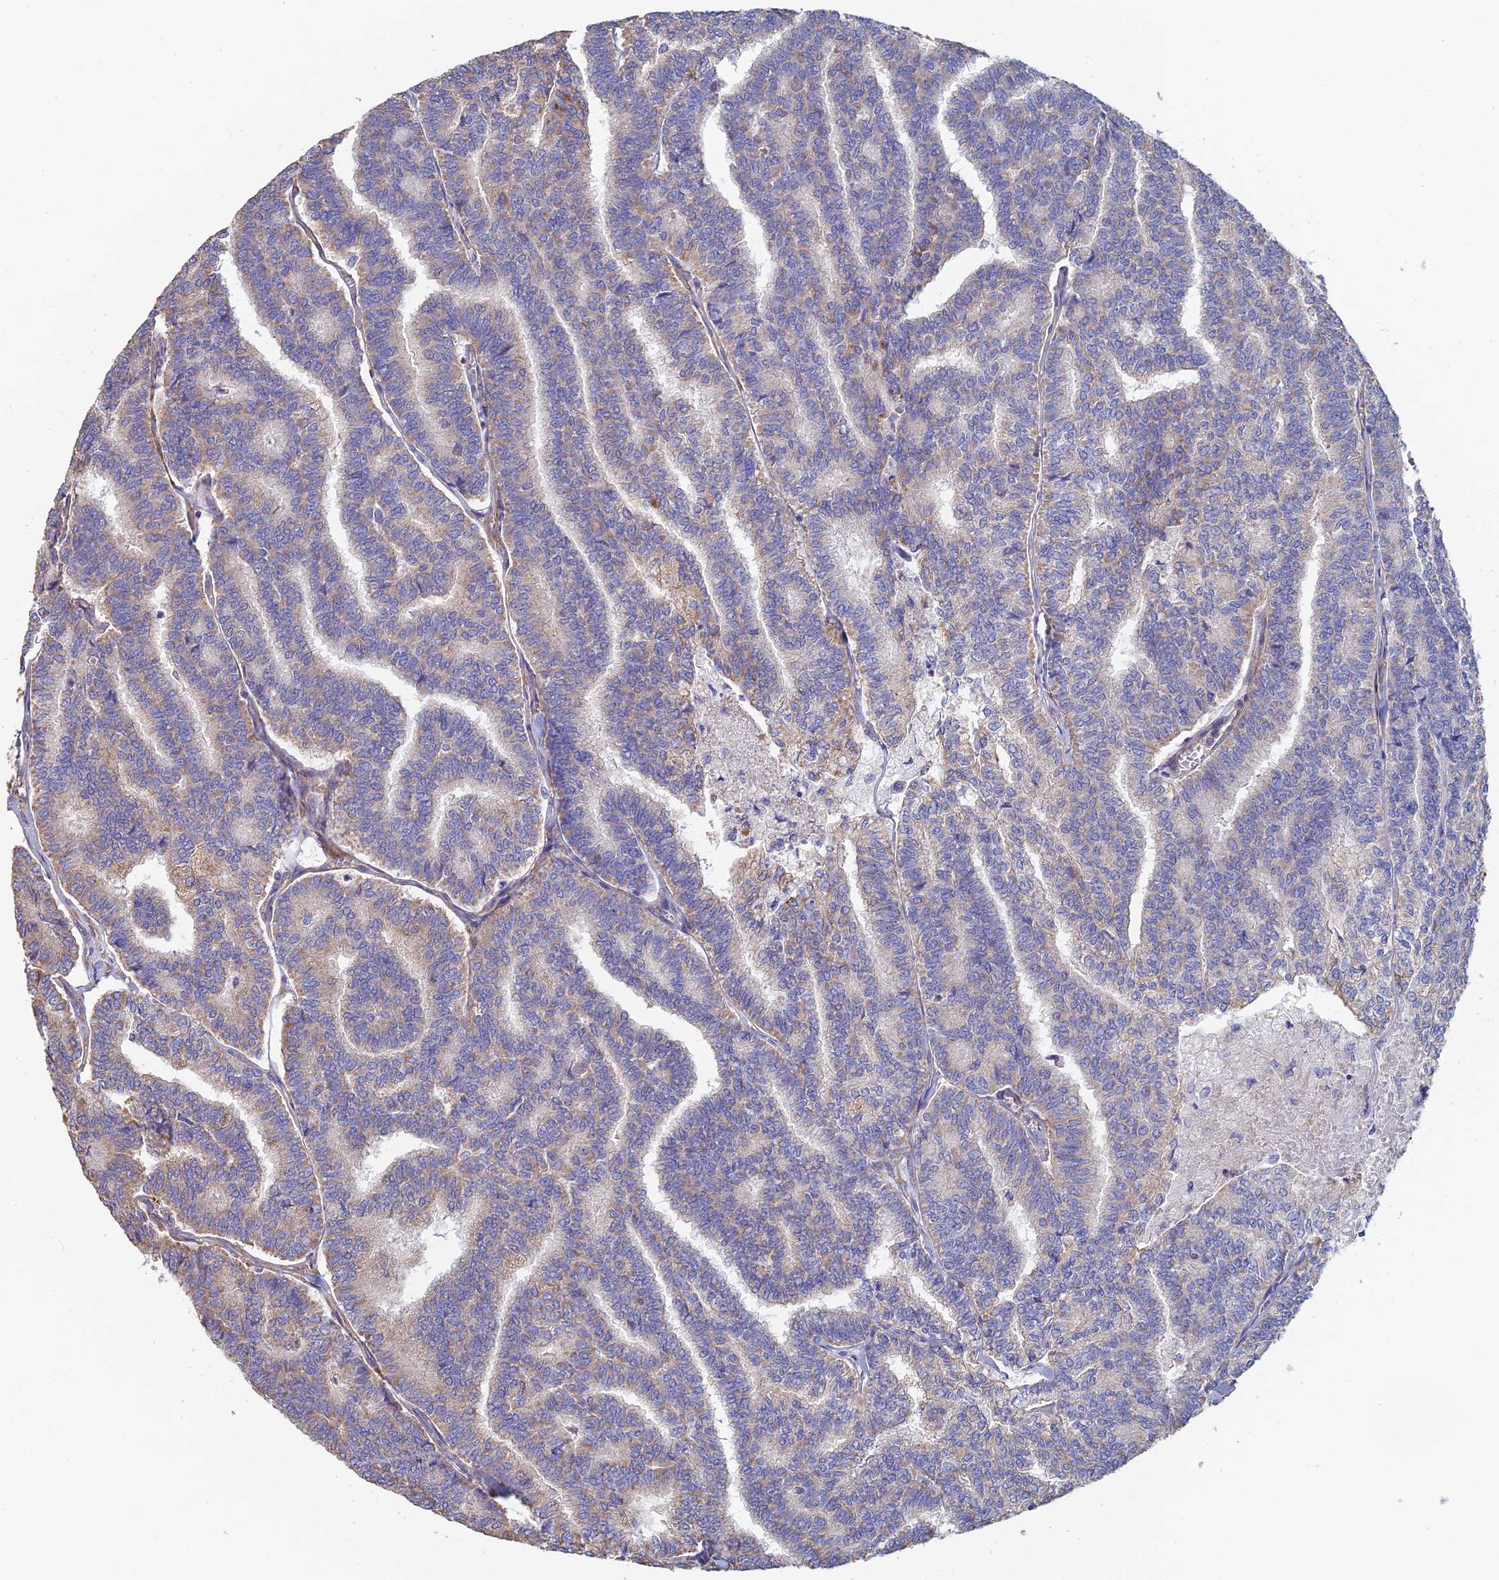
{"staining": {"intensity": "weak", "quantity": "25%-75%", "location": "cytoplasmic/membranous"}, "tissue": "thyroid cancer", "cell_type": "Tumor cells", "image_type": "cancer", "snomed": [{"axis": "morphology", "description": "Papillary adenocarcinoma, NOS"}, {"axis": "topography", "description": "Thyroid gland"}], "caption": "Protein analysis of papillary adenocarcinoma (thyroid) tissue demonstrates weak cytoplasmic/membranous staining in about 25%-75% of tumor cells. (DAB (3,3'-diaminobenzidine) IHC with brightfield microscopy, high magnification).", "gene": "PCDHA5", "patient": {"sex": "female", "age": 35}}